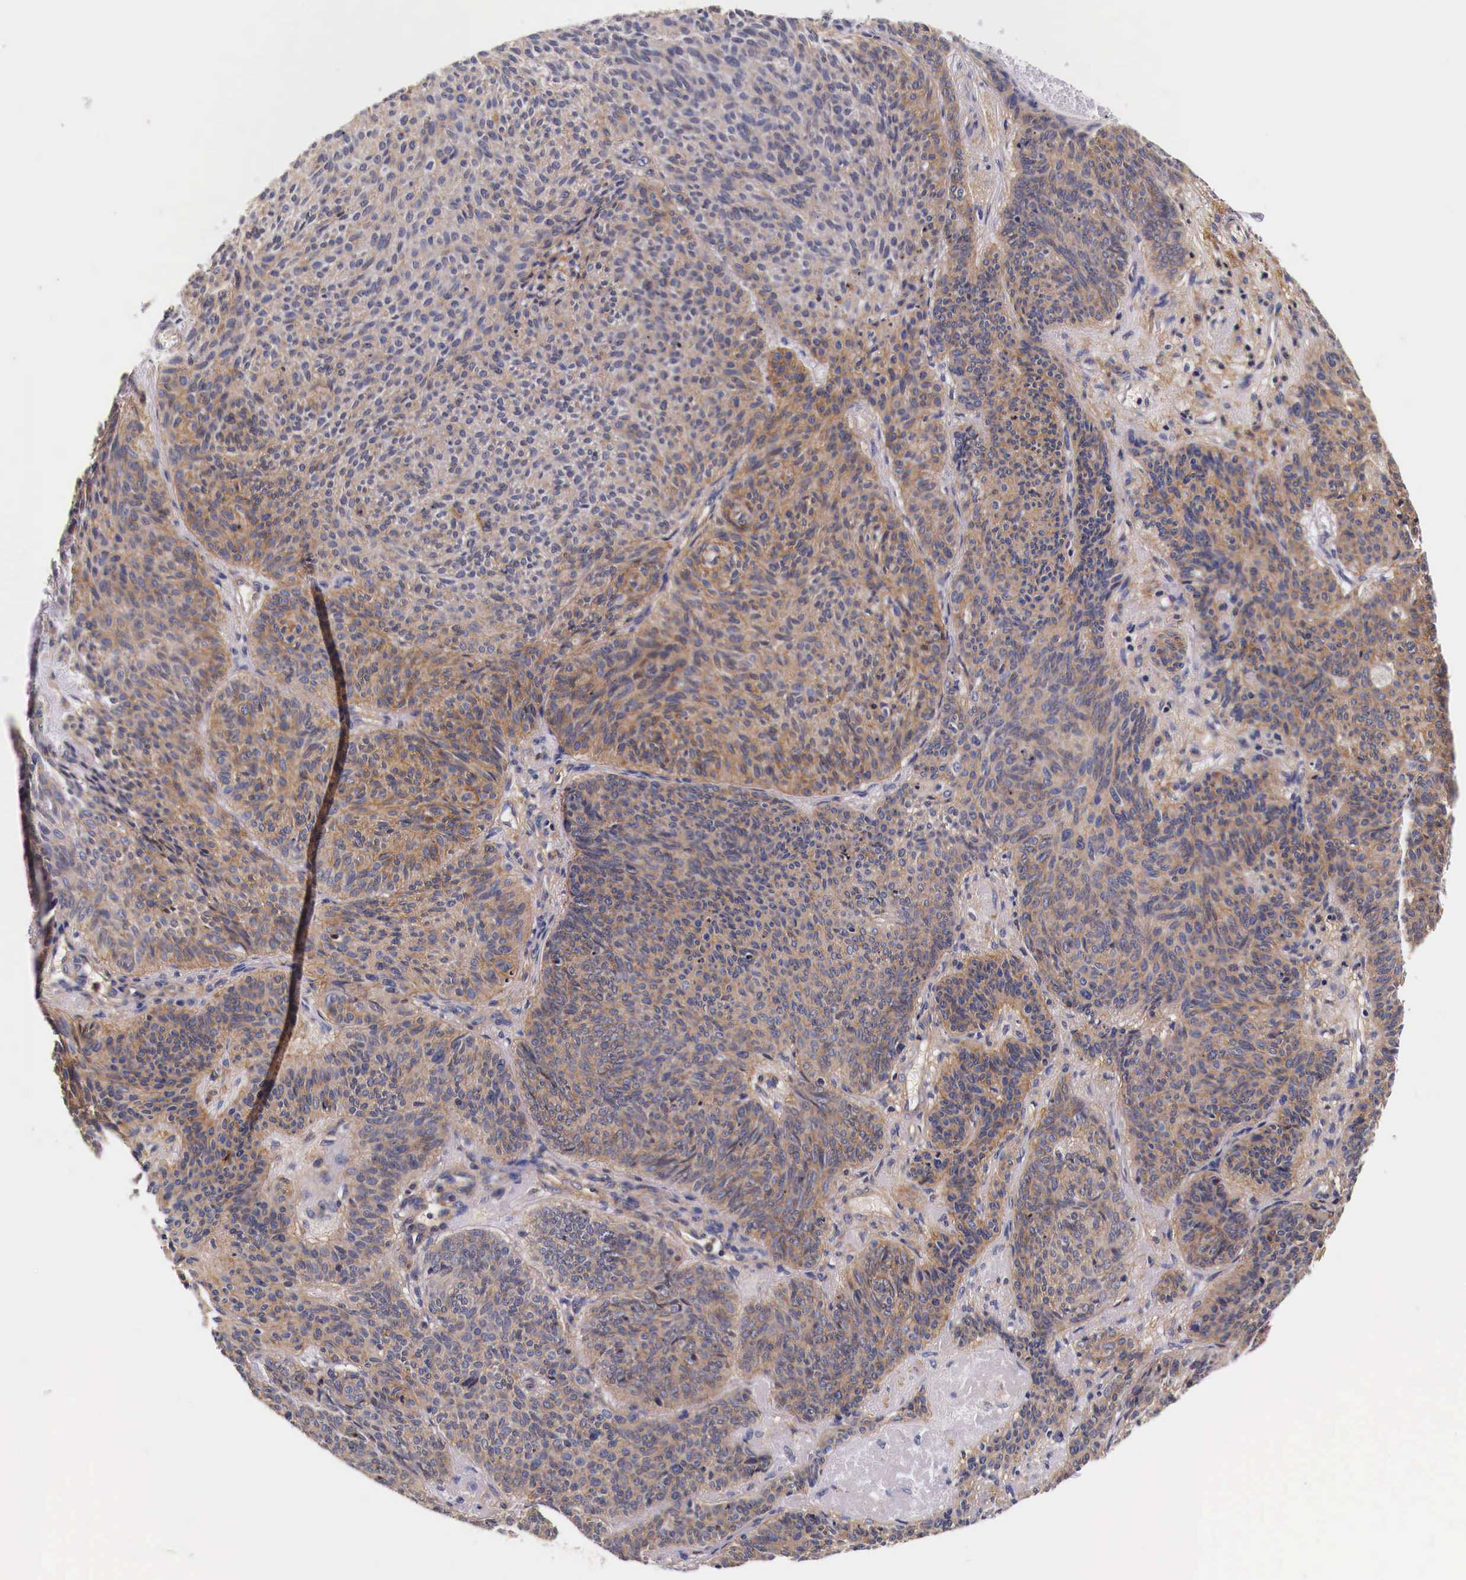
{"staining": {"intensity": "weak", "quantity": "25%-75%", "location": "cytoplasmic/membranous"}, "tissue": "skin cancer", "cell_type": "Tumor cells", "image_type": "cancer", "snomed": [{"axis": "morphology", "description": "Basal cell carcinoma"}, {"axis": "topography", "description": "Skin"}], "caption": "Immunohistochemical staining of human basal cell carcinoma (skin) displays weak cytoplasmic/membranous protein positivity in approximately 25%-75% of tumor cells.", "gene": "RP2", "patient": {"sex": "male", "age": 84}}